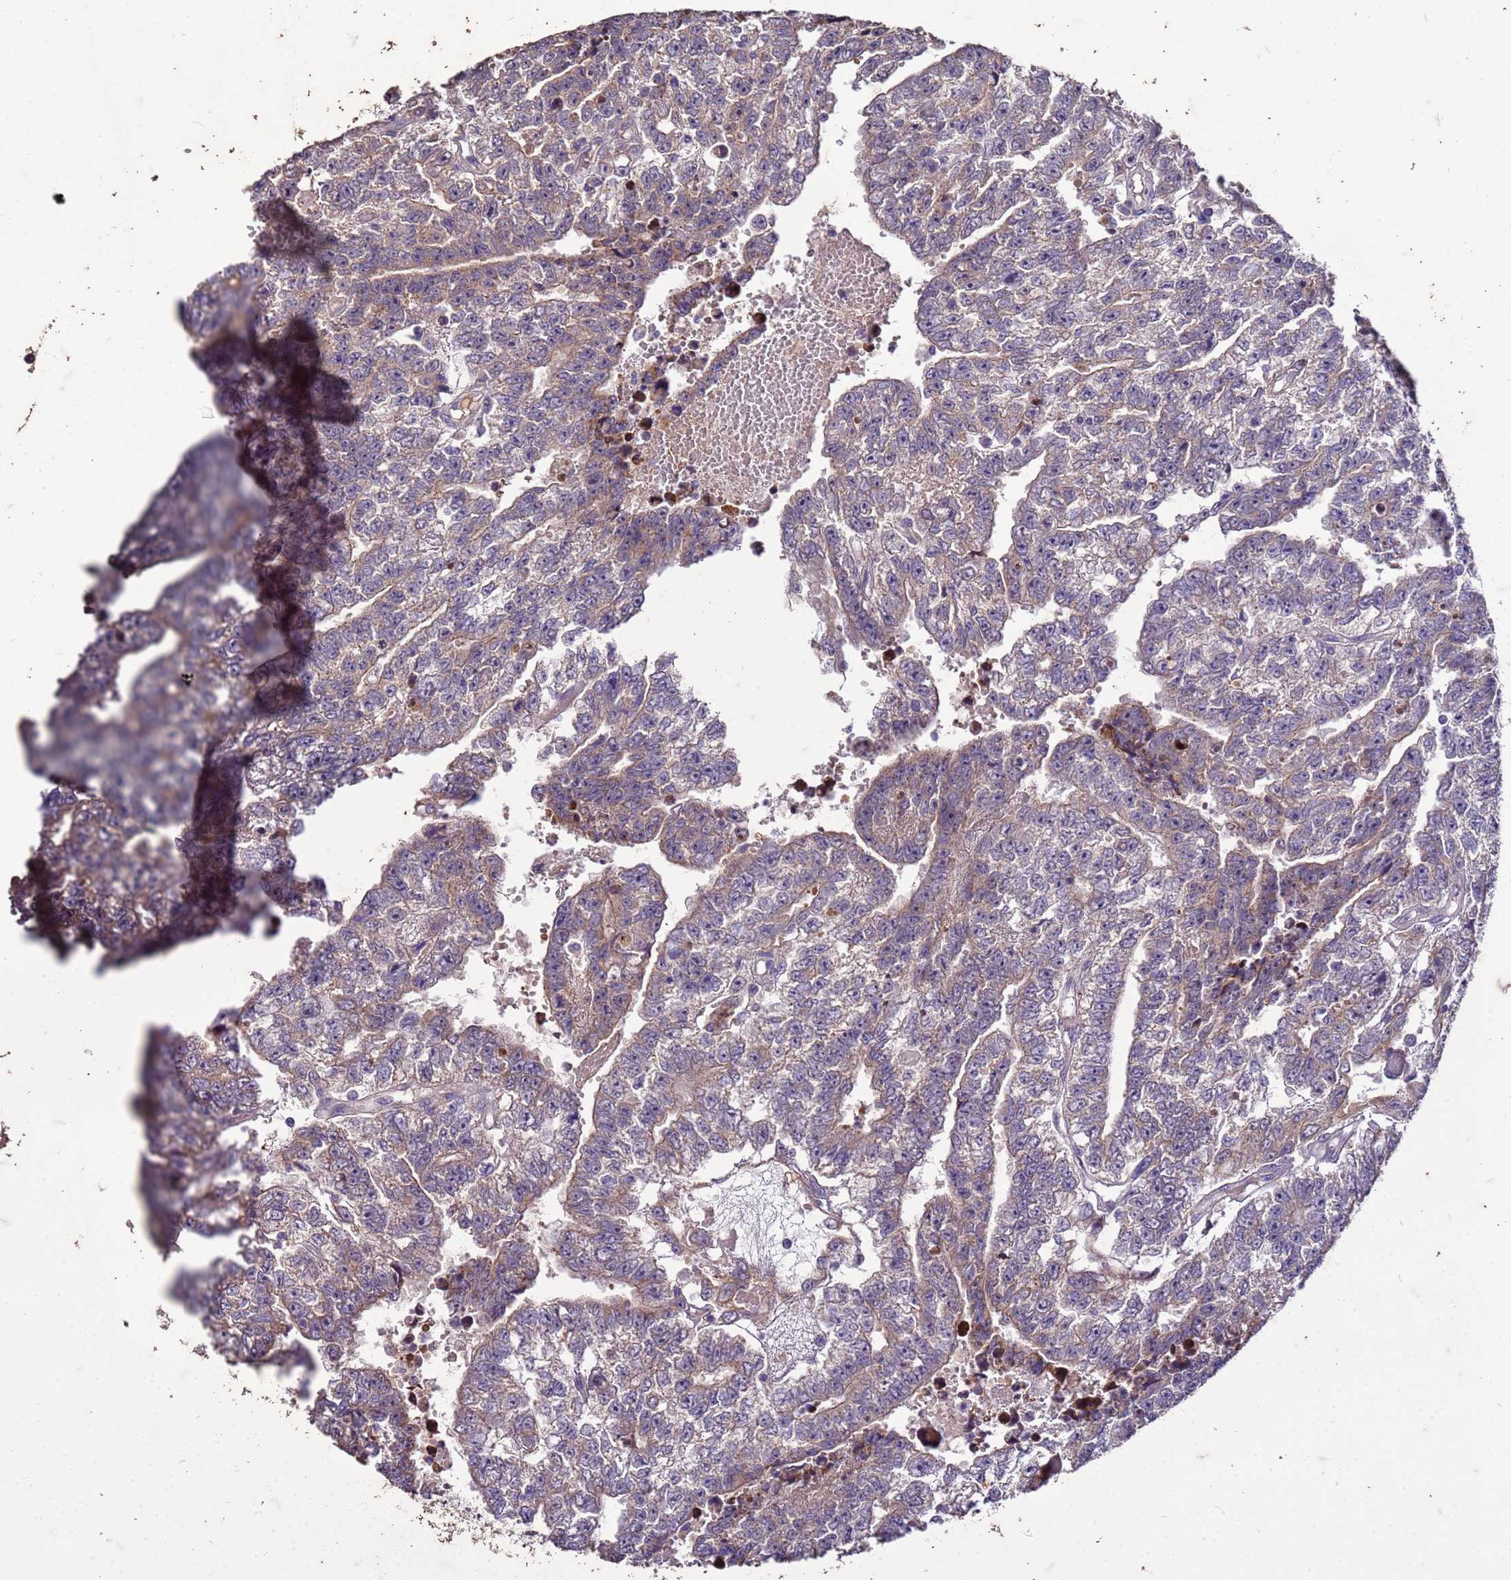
{"staining": {"intensity": "weak", "quantity": "25%-75%", "location": "cytoplasmic/membranous"}, "tissue": "testis cancer", "cell_type": "Tumor cells", "image_type": "cancer", "snomed": [{"axis": "morphology", "description": "Carcinoma, Embryonal, NOS"}, {"axis": "topography", "description": "Testis"}], "caption": "Brown immunohistochemical staining in testis cancer (embryonal carcinoma) shows weak cytoplasmic/membranous staining in about 25%-75% of tumor cells.", "gene": "FAM184B", "patient": {"sex": "male", "age": 25}}